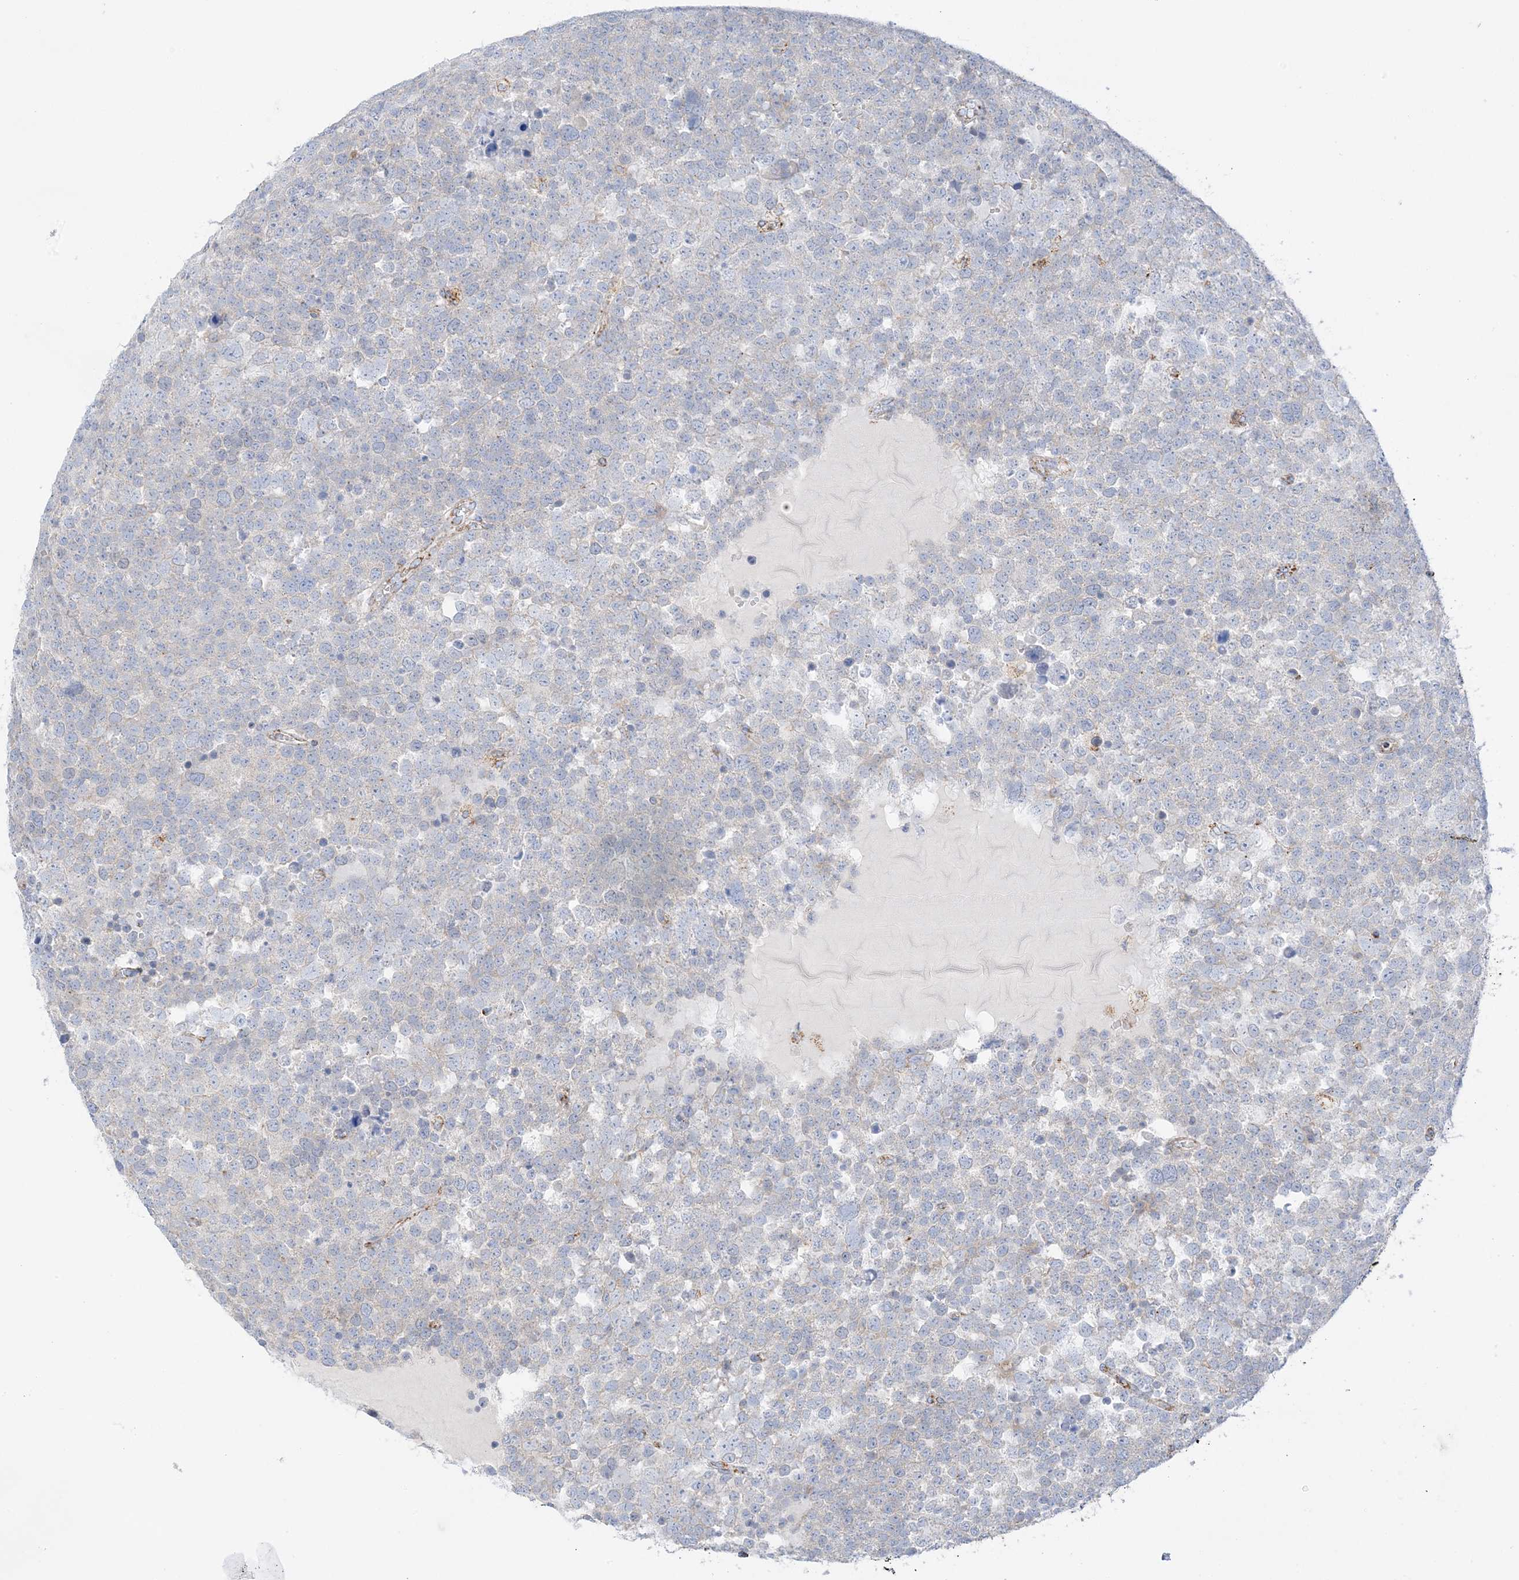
{"staining": {"intensity": "negative", "quantity": "none", "location": "none"}, "tissue": "testis cancer", "cell_type": "Tumor cells", "image_type": "cancer", "snomed": [{"axis": "morphology", "description": "Seminoma, NOS"}, {"axis": "topography", "description": "Testis"}], "caption": "Human seminoma (testis) stained for a protein using immunohistochemistry exhibits no staining in tumor cells.", "gene": "CAPN13", "patient": {"sex": "male", "age": 71}}